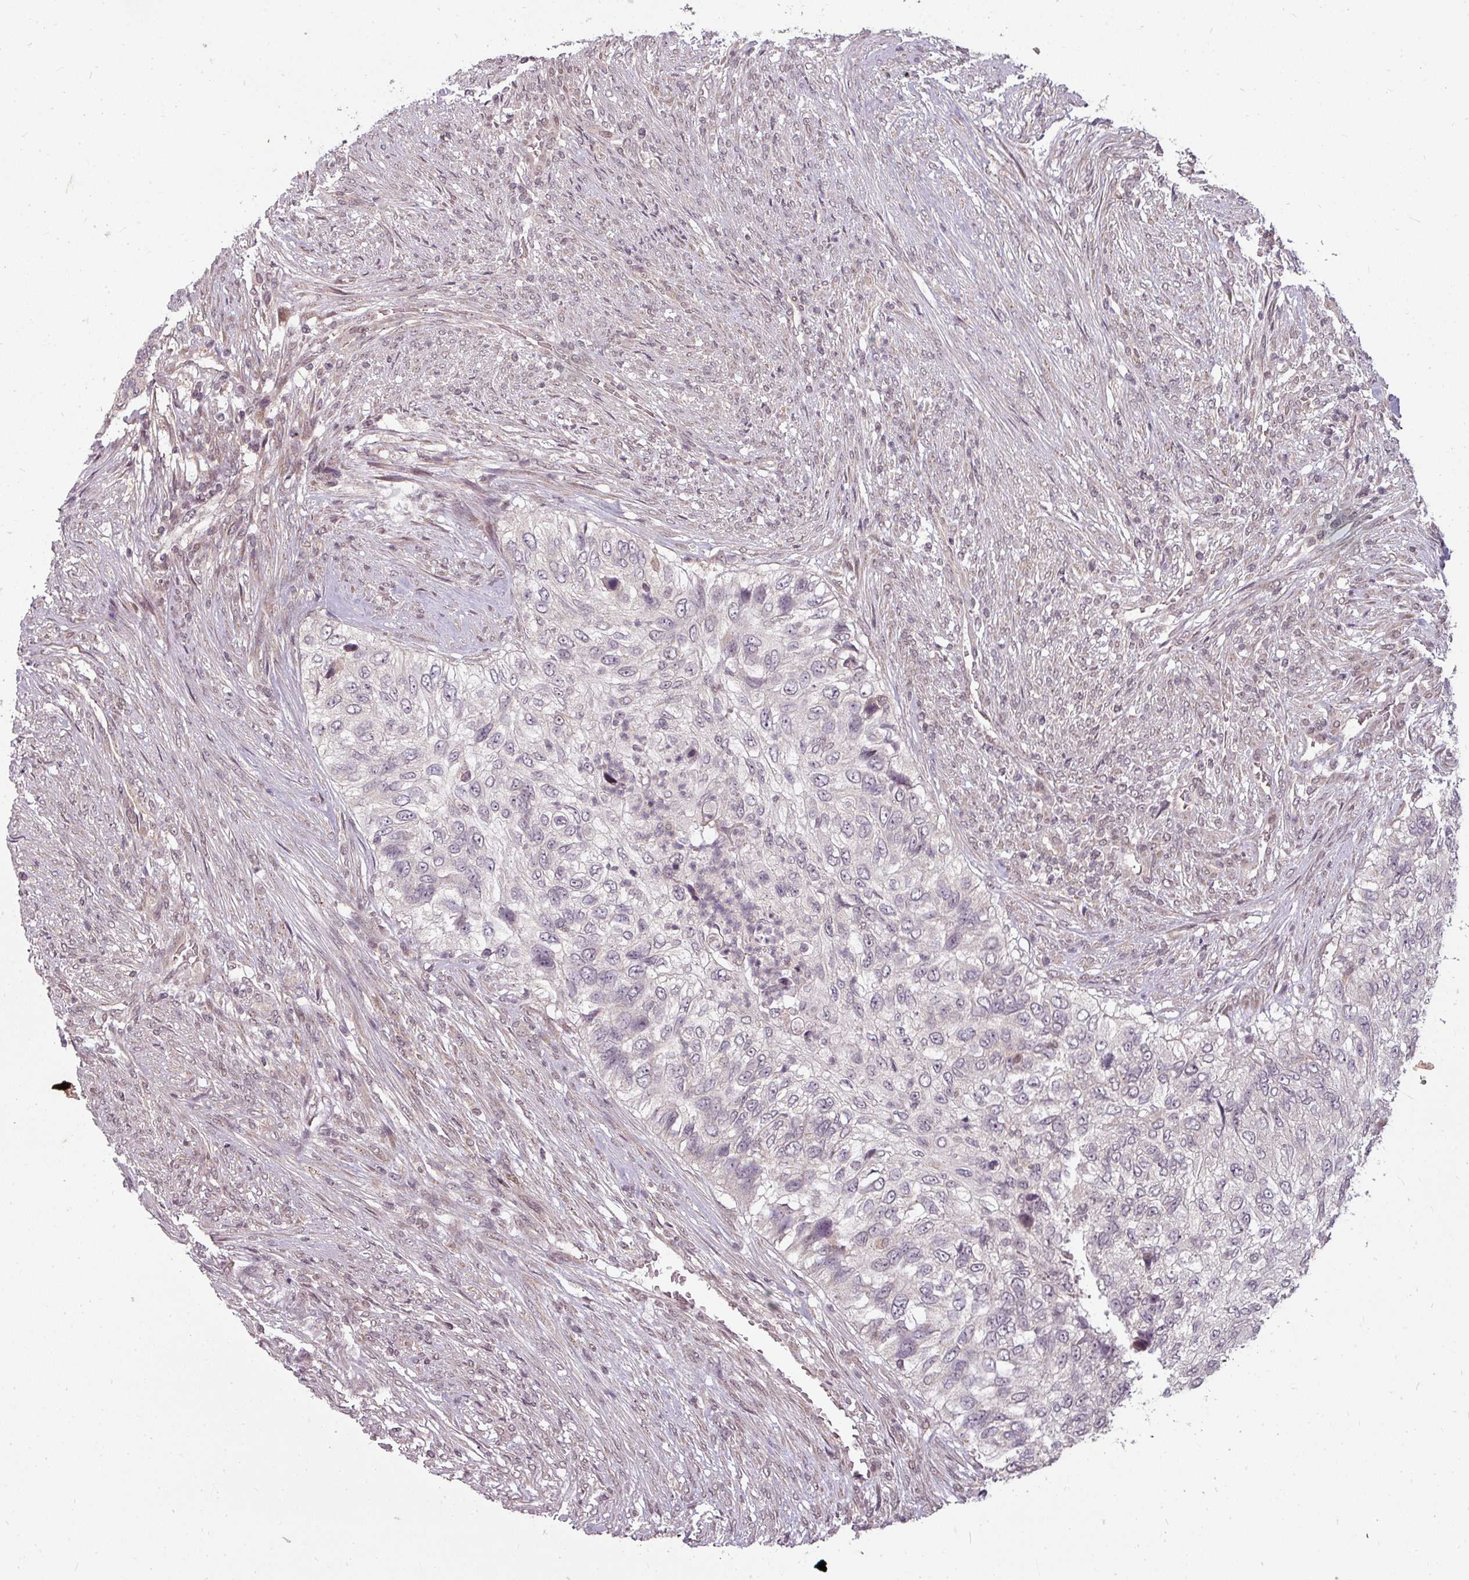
{"staining": {"intensity": "negative", "quantity": "none", "location": "none"}, "tissue": "urothelial cancer", "cell_type": "Tumor cells", "image_type": "cancer", "snomed": [{"axis": "morphology", "description": "Urothelial carcinoma, High grade"}, {"axis": "topography", "description": "Urinary bladder"}], "caption": "This is a image of immunohistochemistry staining of urothelial cancer, which shows no staining in tumor cells. (DAB (3,3'-diaminobenzidine) immunohistochemistry visualized using brightfield microscopy, high magnification).", "gene": "CLIC1", "patient": {"sex": "female", "age": 60}}